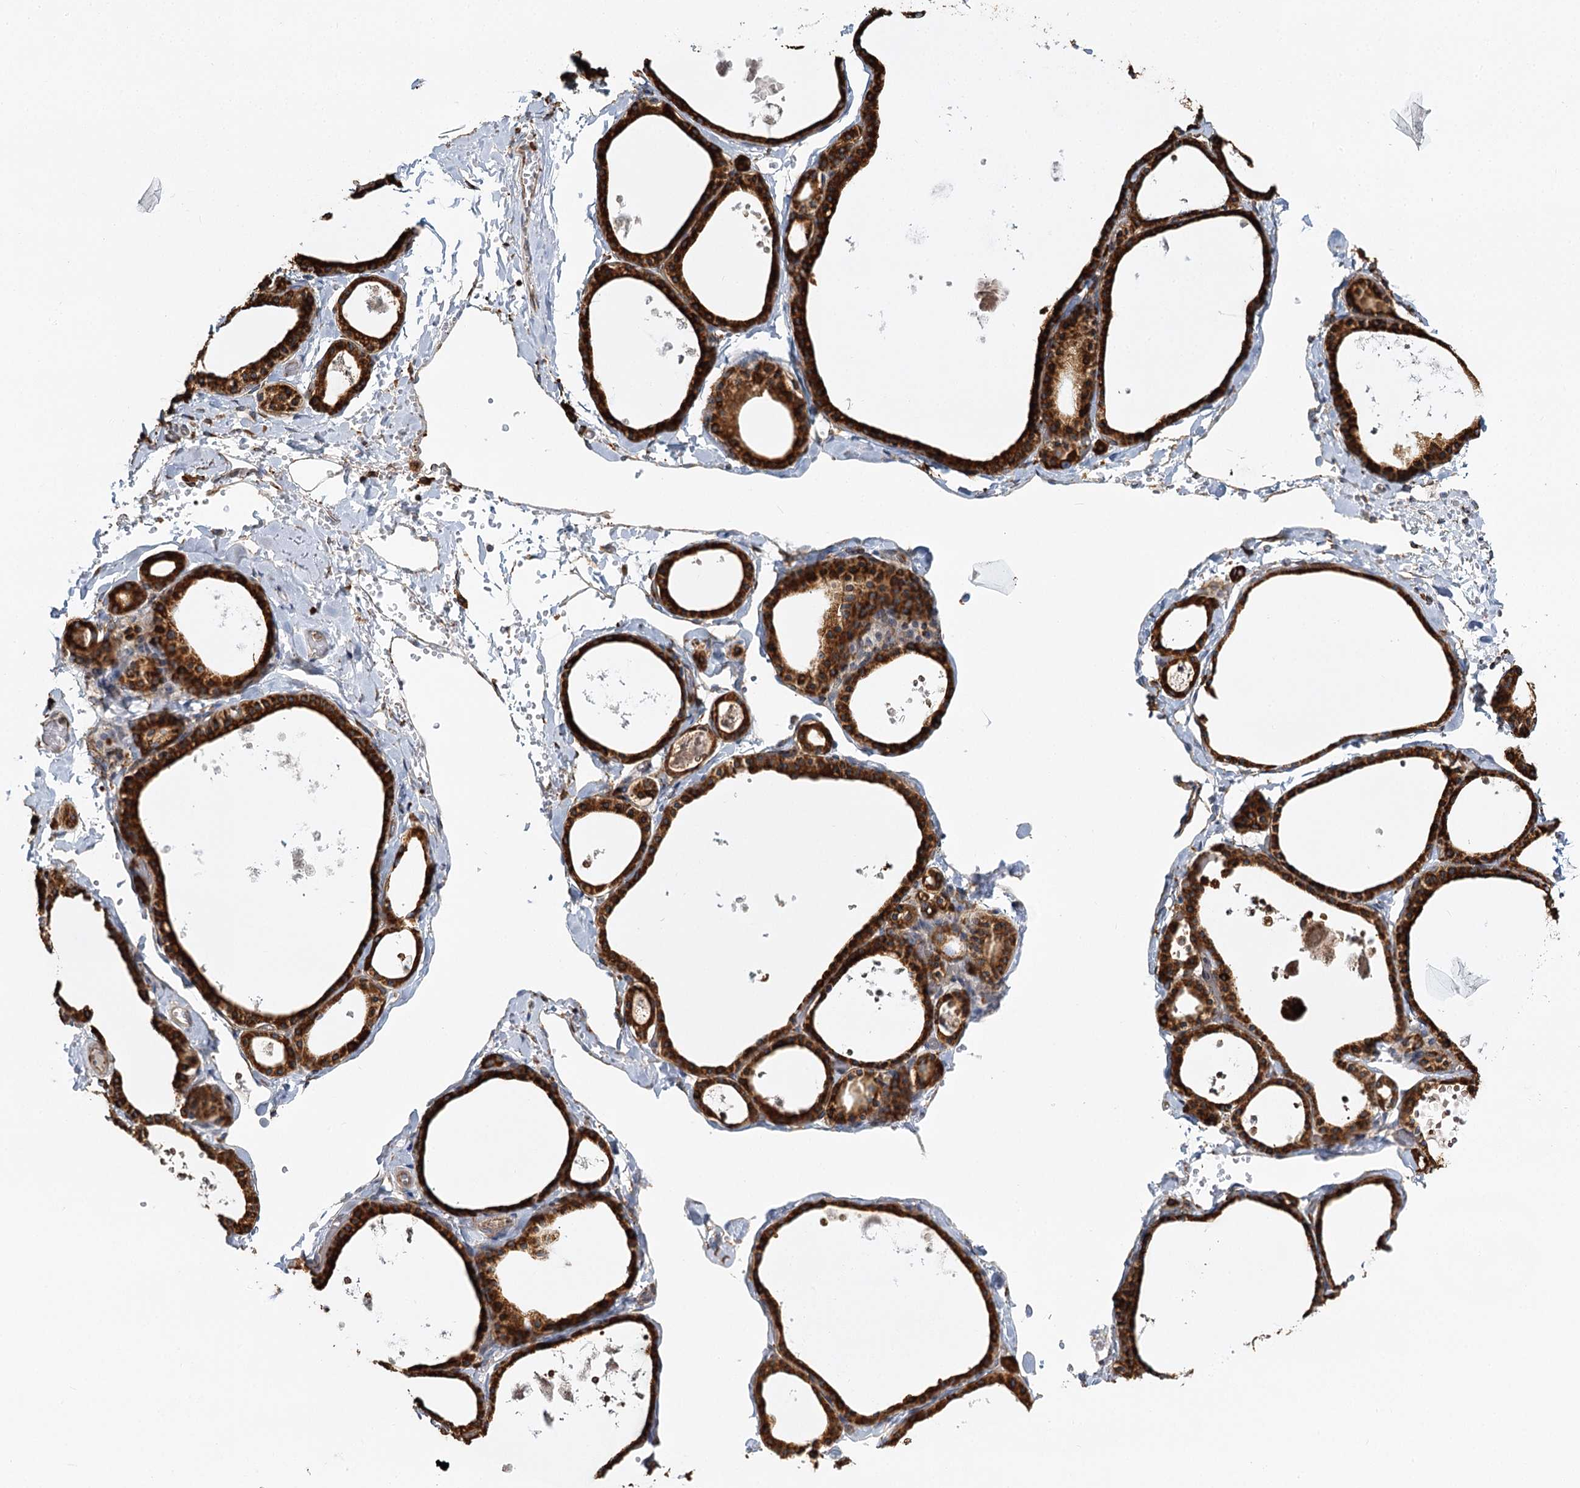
{"staining": {"intensity": "strong", "quantity": ">75%", "location": "cytoplasmic/membranous"}, "tissue": "thyroid gland", "cell_type": "Glandular cells", "image_type": "normal", "snomed": [{"axis": "morphology", "description": "Normal tissue, NOS"}, {"axis": "topography", "description": "Thyroid gland"}], "caption": "Glandular cells display strong cytoplasmic/membranous expression in approximately >75% of cells in benign thyroid gland.", "gene": "TAS1R1", "patient": {"sex": "male", "age": 56}}